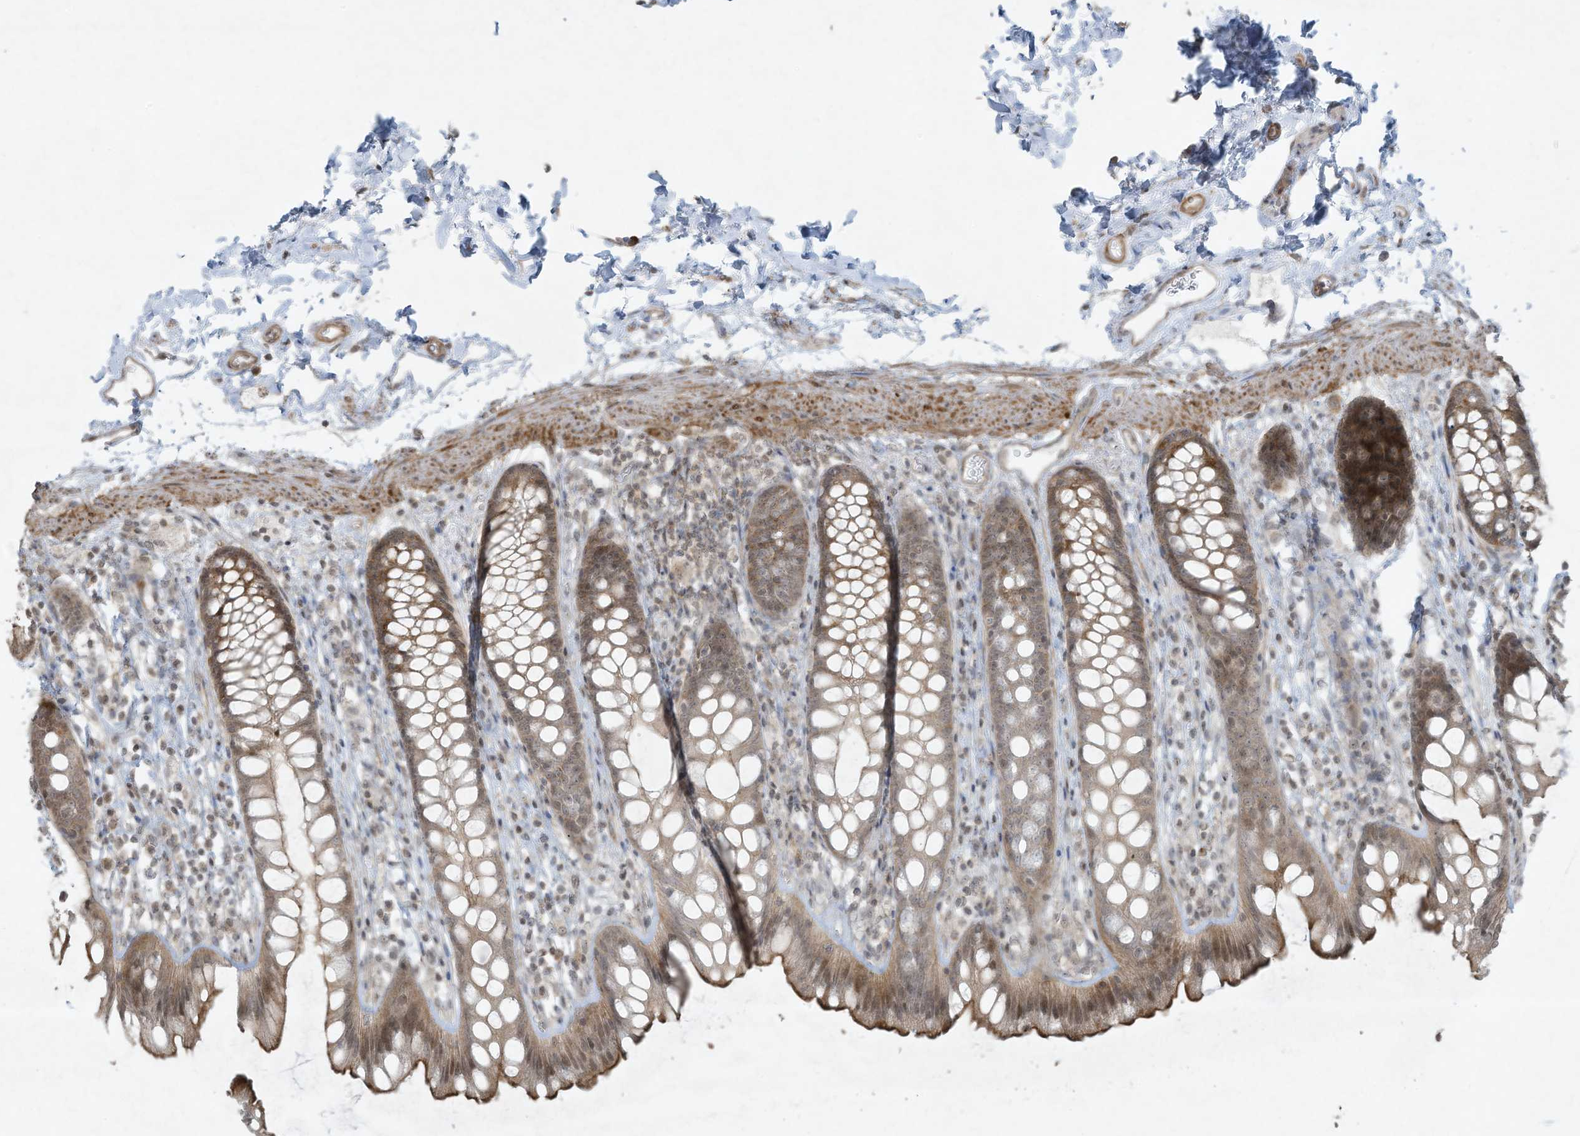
{"staining": {"intensity": "moderate", "quantity": "25%-75%", "location": "cytoplasmic/membranous,nuclear"}, "tissue": "rectum", "cell_type": "Glandular cells", "image_type": "normal", "snomed": [{"axis": "morphology", "description": "Normal tissue, NOS"}, {"axis": "topography", "description": "Rectum"}], "caption": "Rectum stained with DAB (3,3'-diaminobenzidine) IHC exhibits medium levels of moderate cytoplasmic/membranous,nuclear positivity in about 25%-75% of glandular cells. Using DAB (brown) and hematoxylin (blue) stains, captured at high magnification using brightfield microscopy.", "gene": "ZNF263", "patient": {"sex": "female", "age": 65}}